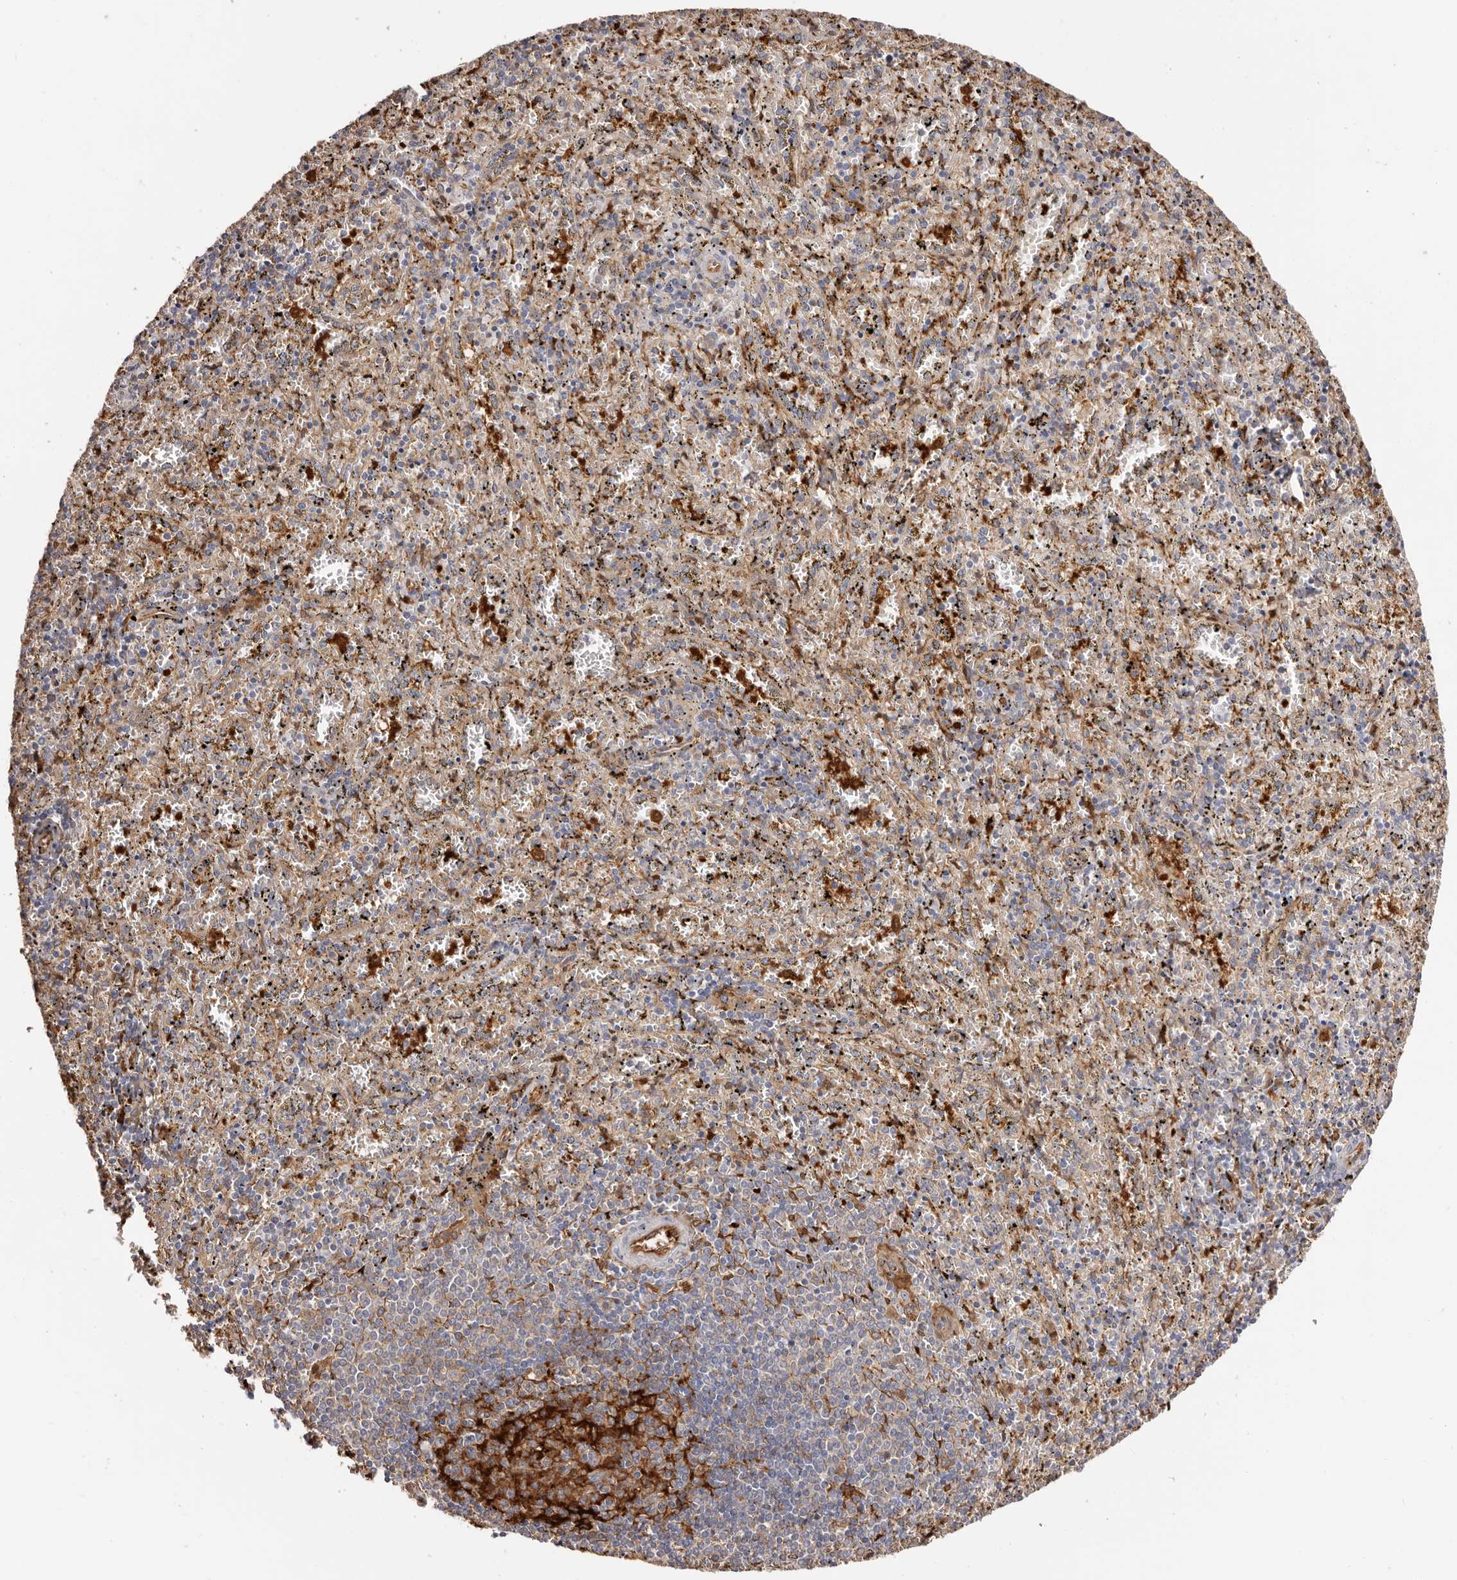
{"staining": {"intensity": "negative", "quantity": "none", "location": "none"}, "tissue": "spleen", "cell_type": "Cells in red pulp", "image_type": "normal", "snomed": [{"axis": "morphology", "description": "Normal tissue, NOS"}, {"axis": "topography", "description": "Spleen"}], "caption": "Immunohistochemical staining of normal spleen exhibits no significant positivity in cells in red pulp.", "gene": "LAP3", "patient": {"sex": "male", "age": 11}}